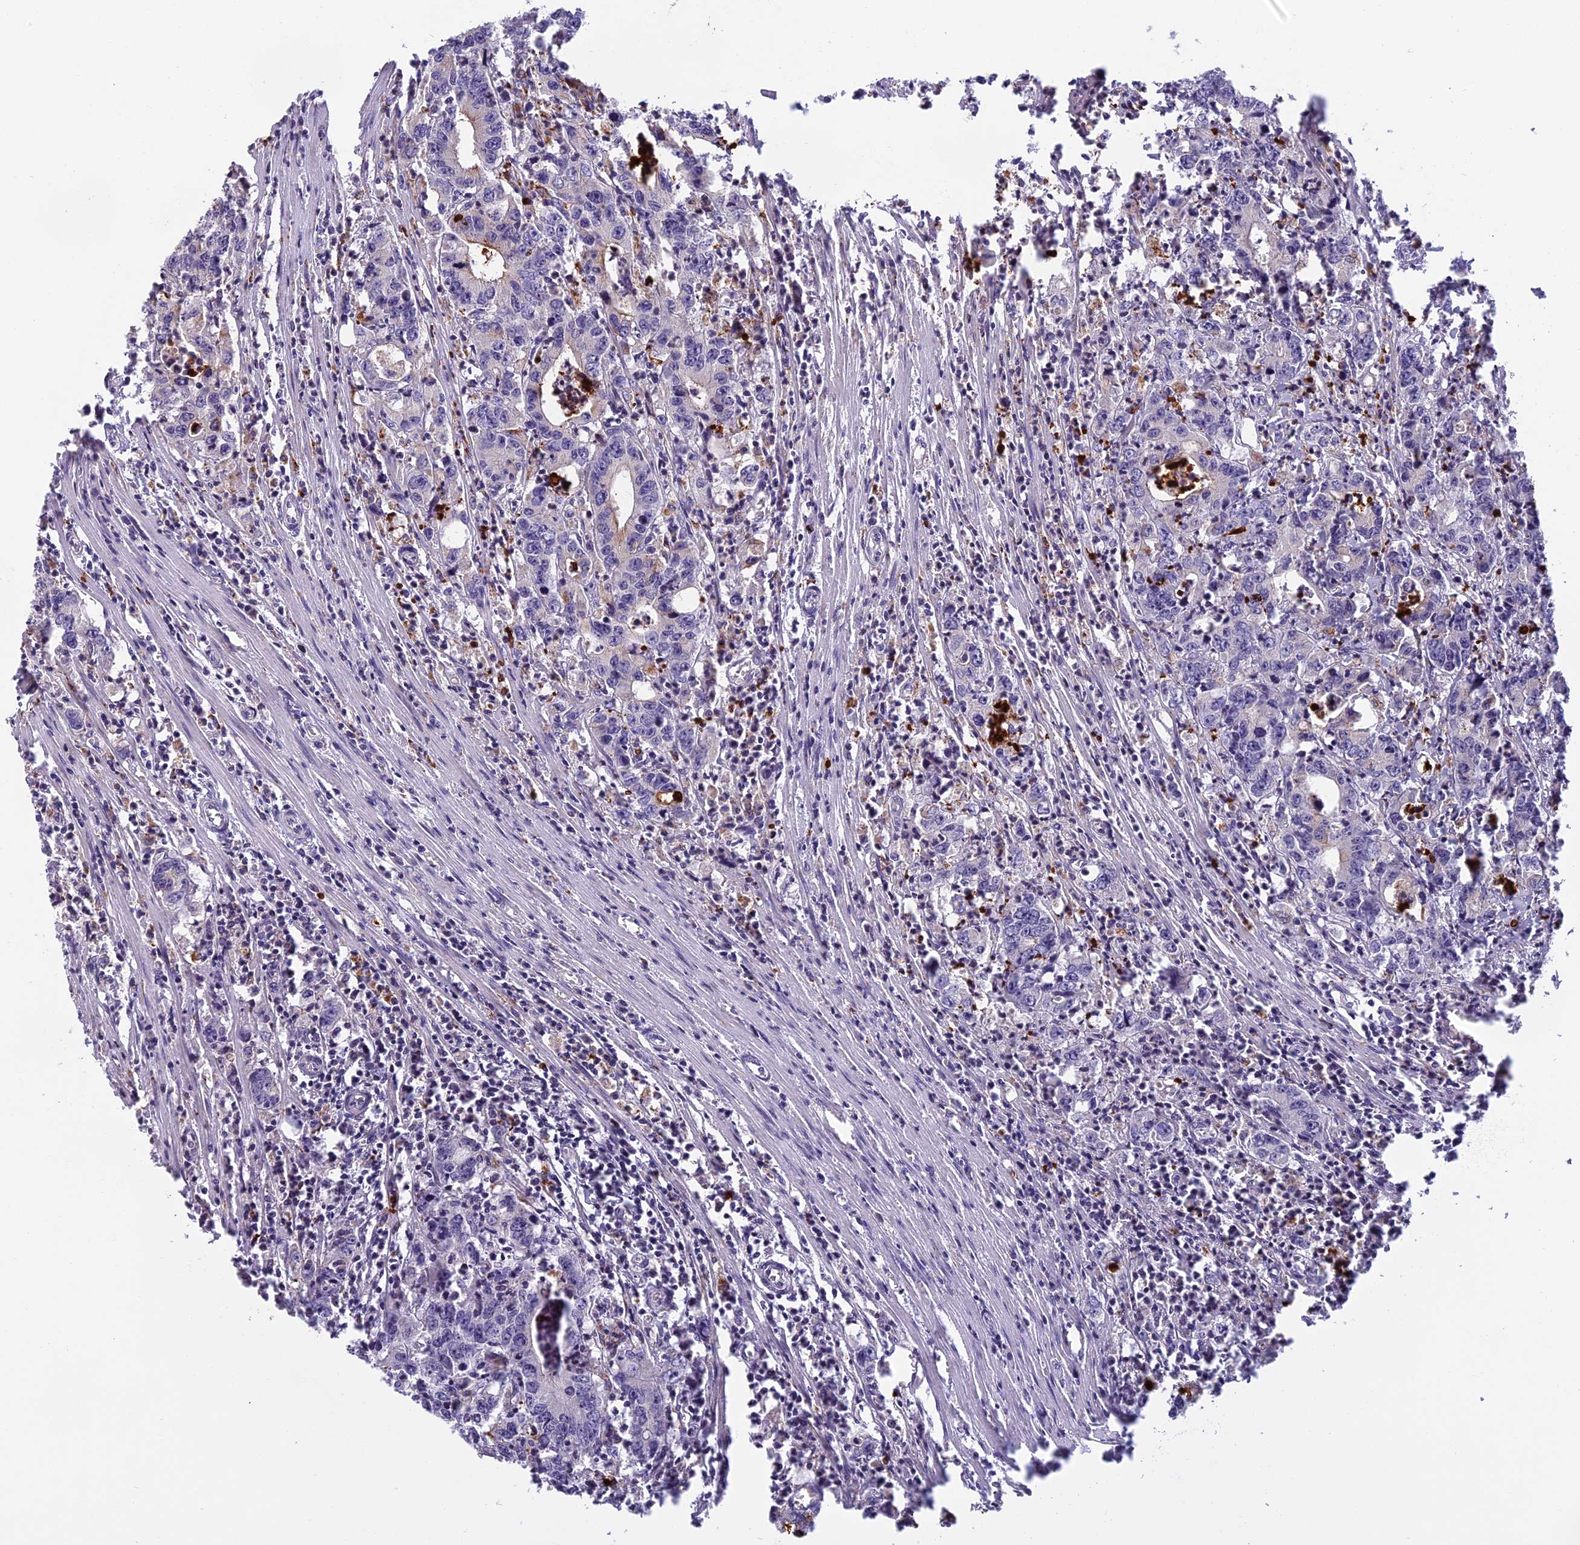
{"staining": {"intensity": "negative", "quantity": "none", "location": "none"}, "tissue": "colorectal cancer", "cell_type": "Tumor cells", "image_type": "cancer", "snomed": [{"axis": "morphology", "description": "Adenocarcinoma, NOS"}, {"axis": "topography", "description": "Colon"}], "caption": "This is an immunohistochemistry (IHC) histopathology image of colorectal cancer. There is no staining in tumor cells.", "gene": "SEMA7A", "patient": {"sex": "female", "age": 75}}